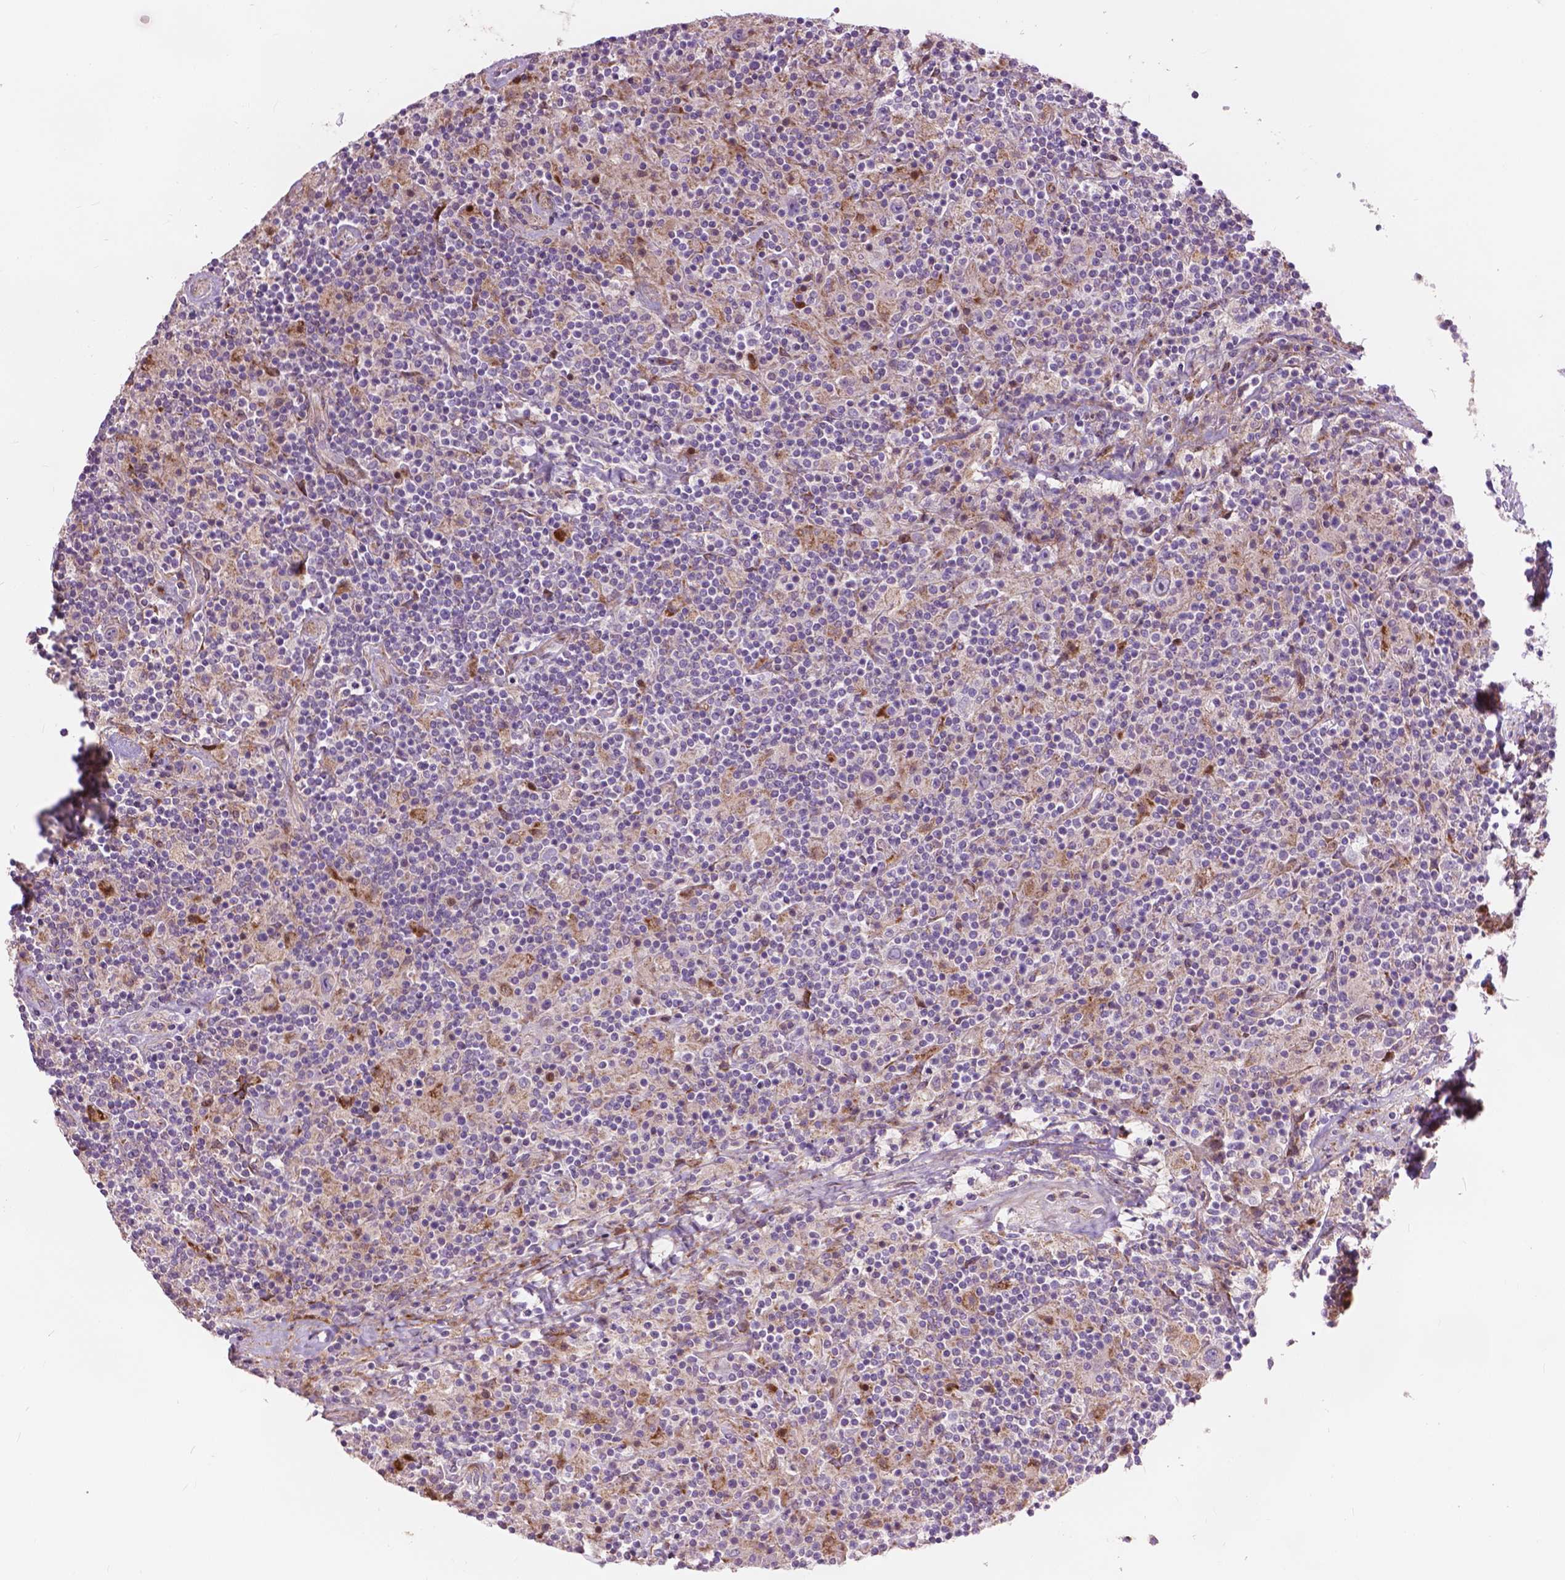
{"staining": {"intensity": "negative", "quantity": "none", "location": "none"}, "tissue": "lymphoma", "cell_type": "Tumor cells", "image_type": "cancer", "snomed": [{"axis": "morphology", "description": "Hodgkin's disease, NOS"}, {"axis": "topography", "description": "Lymph node"}], "caption": "Tumor cells are negative for protein expression in human Hodgkin's disease.", "gene": "MORN1", "patient": {"sex": "male", "age": 70}}